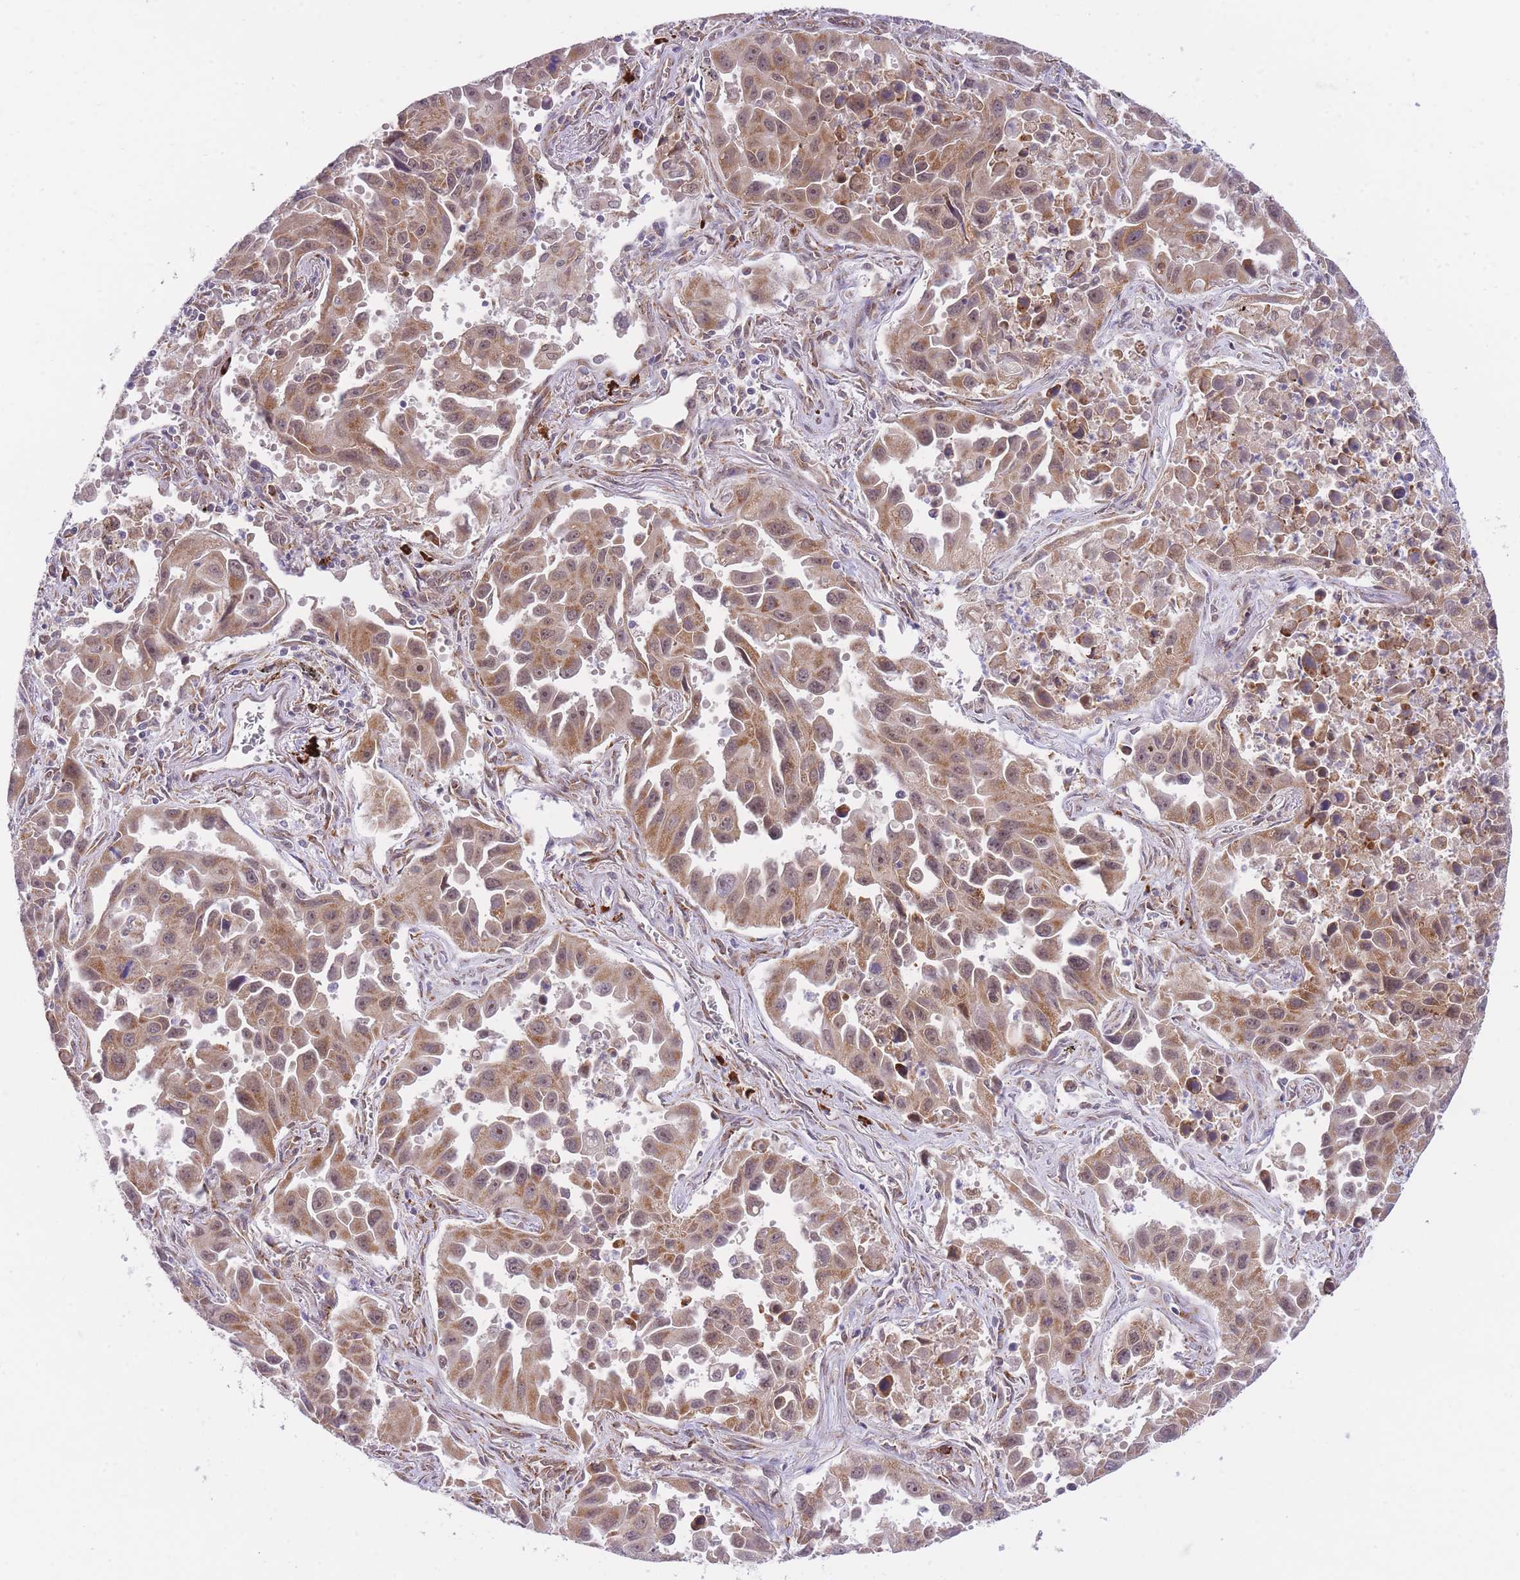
{"staining": {"intensity": "strong", "quantity": ">75%", "location": "cytoplasmic/membranous,nuclear"}, "tissue": "lung cancer", "cell_type": "Tumor cells", "image_type": "cancer", "snomed": [{"axis": "morphology", "description": "Adenocarcinoma, NOS"}, {"axis": "topography", "description": "Lung"}], "caption": "Immunohistochemical staining of lung cancer (adenocarcinoma) exhibits strong cytoplasmic/membranous and nuclear protein positivity in about >75% of tumor cells.", "gene": "EXOSC8", "patient": {"sex": "male", "age": 66}}